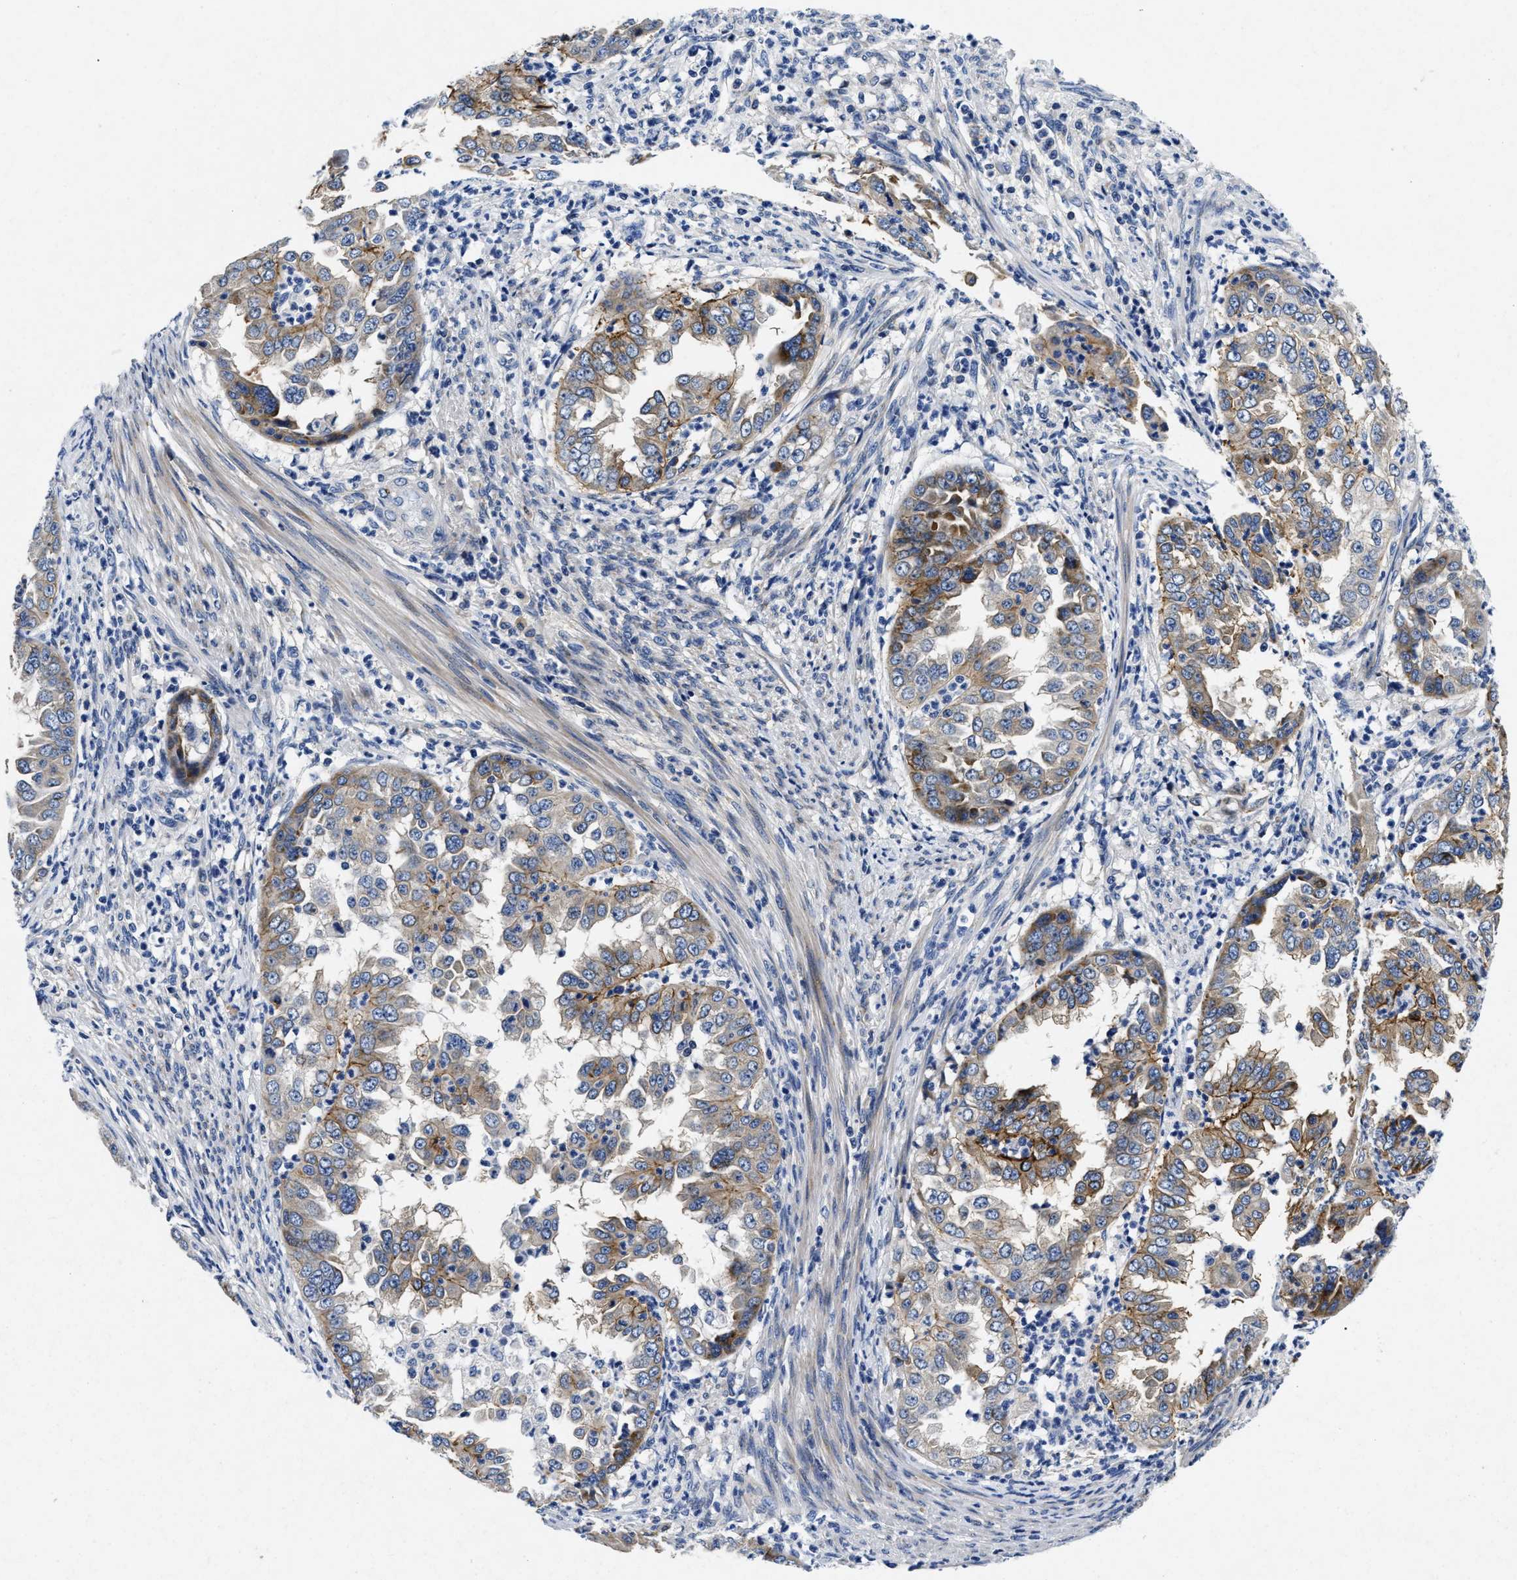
{"staining": {"intensity": "weak", "quantity": "25%-75%", "location": "cytoplasmic/membranous"}, "tissue": "endometrial cancer", "cell_type": "Tumor cells", "image_type": "cancer", "snomed": [{"axis": "morphology", "description": "Adenocarcinoma, NOS"}, {"axis": "topography", "description": "Endometrium"}], "caption": "Endometrial cancer stained for a protein shows weak cytoplasmic/membranous positivity in tumor cells.", "gene": "LAD1", "patient": {"sex": "female", "age": 85}}